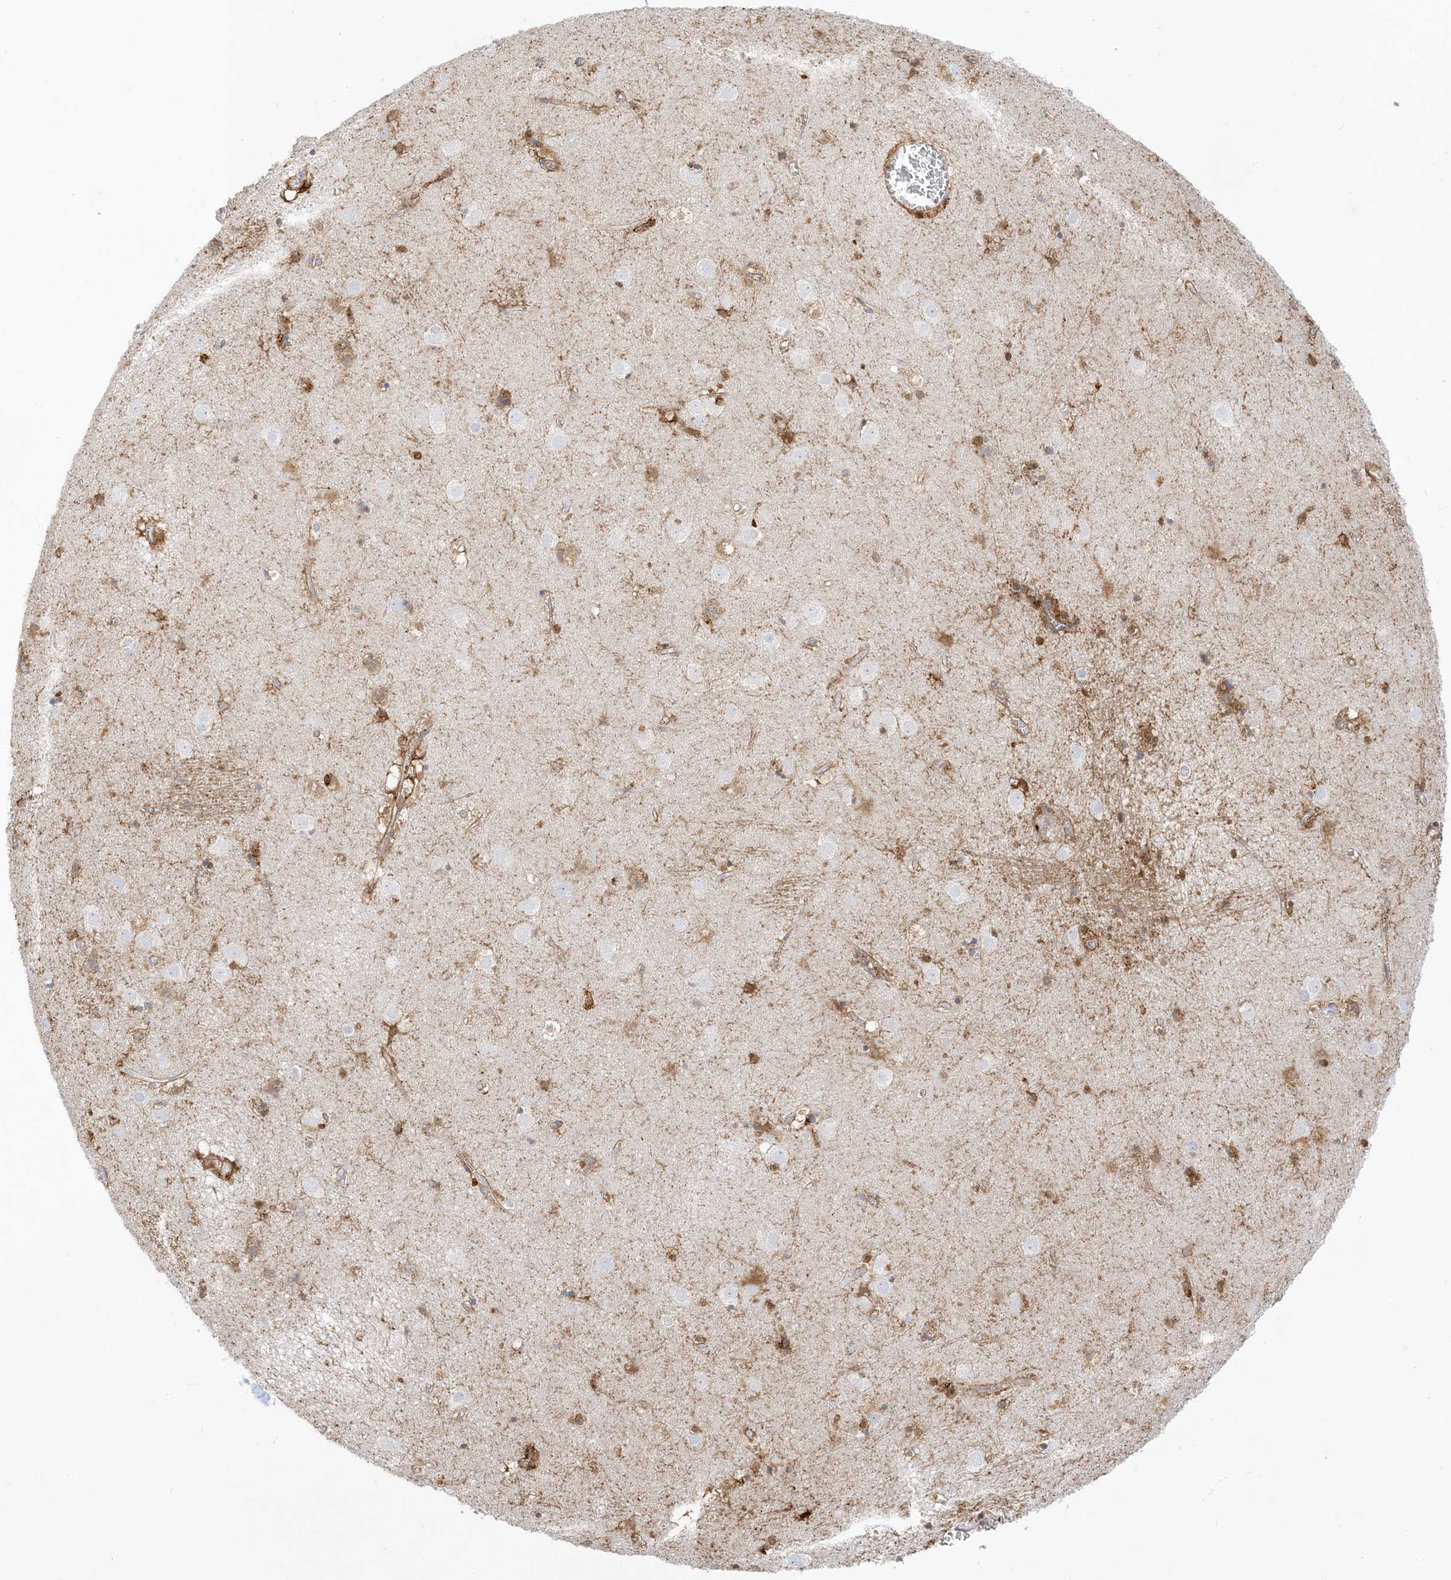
{"staining": {"intensity": "moderate", "quantity": ">75%", "location": "cytoplasmic/membranous,nuclear"}, "tissue": "caudate", "cell_type": "Glial cells", "image_type": "normal", "snomed": [{"axis": "morphology", "description": "Normal tissue, NOS"}, {"axis": "topography", "description": "Lateral ventricle wall"}], "caption": "Moderate cytoplasmic/membranous,nuclear positivity for a protein is present in about >75% of glial cells of normal caudate using immunohistochemistry.", "gene": "GSN", "patient": {"sex": "male", "age": 70}}